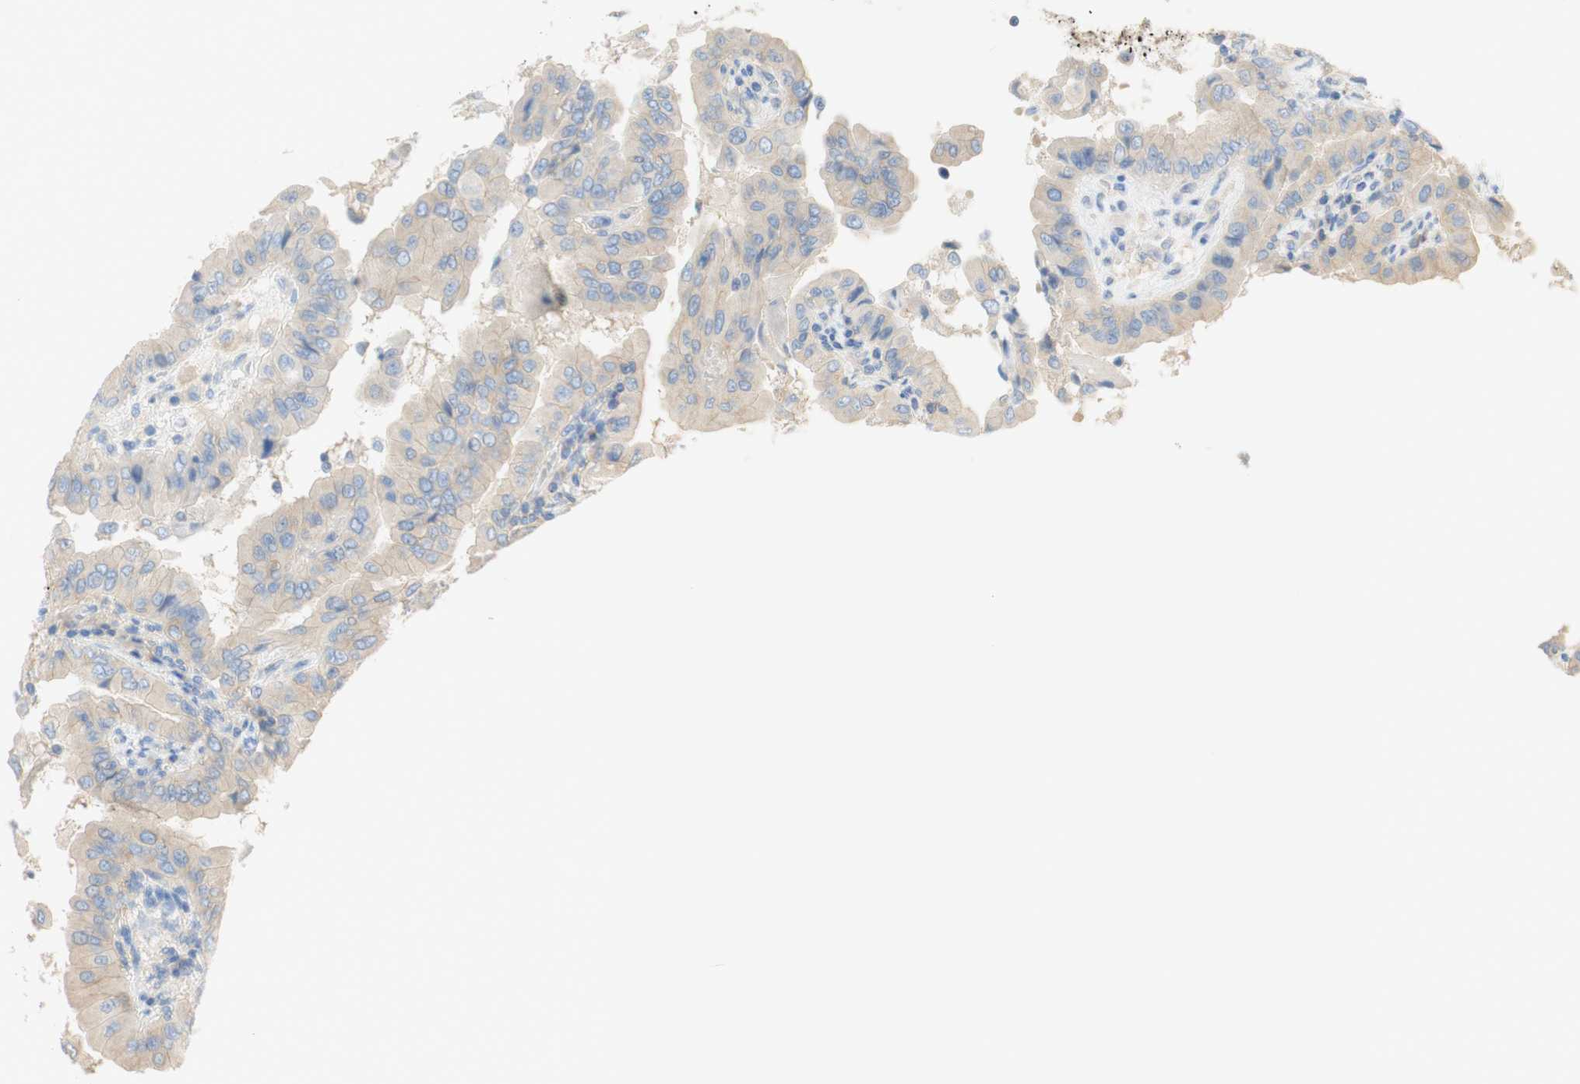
{"staining": {"intensity": "weak", "quantity": ">75%", "location": "cytoplasmic/membranous"}, "tissue": "thyroid cancer", "cell_type": "Tumor cells", "image_type": "cancer", "snomed": [{"axis": "morphology", "description": "Papillary adenocarcinoma, NOS"}, {"axis": "topography", "description": "Thyroid gland"}], "caption": "Immunohistochemistry staining of papillary adenocarcinoma (thyroid), which demonstrates low levels of weak cytoplasmic/membranous staining in approximately >75% of tumor cells indicating weak cytoplasmic/membranous protein positivity. The staining was performed using DAB (brown) for protein detection and nuclei were counterstained in hematoxylin (blue).", "gene": "ATP2B1", "patient": {"sex": "male", "age": 33}}